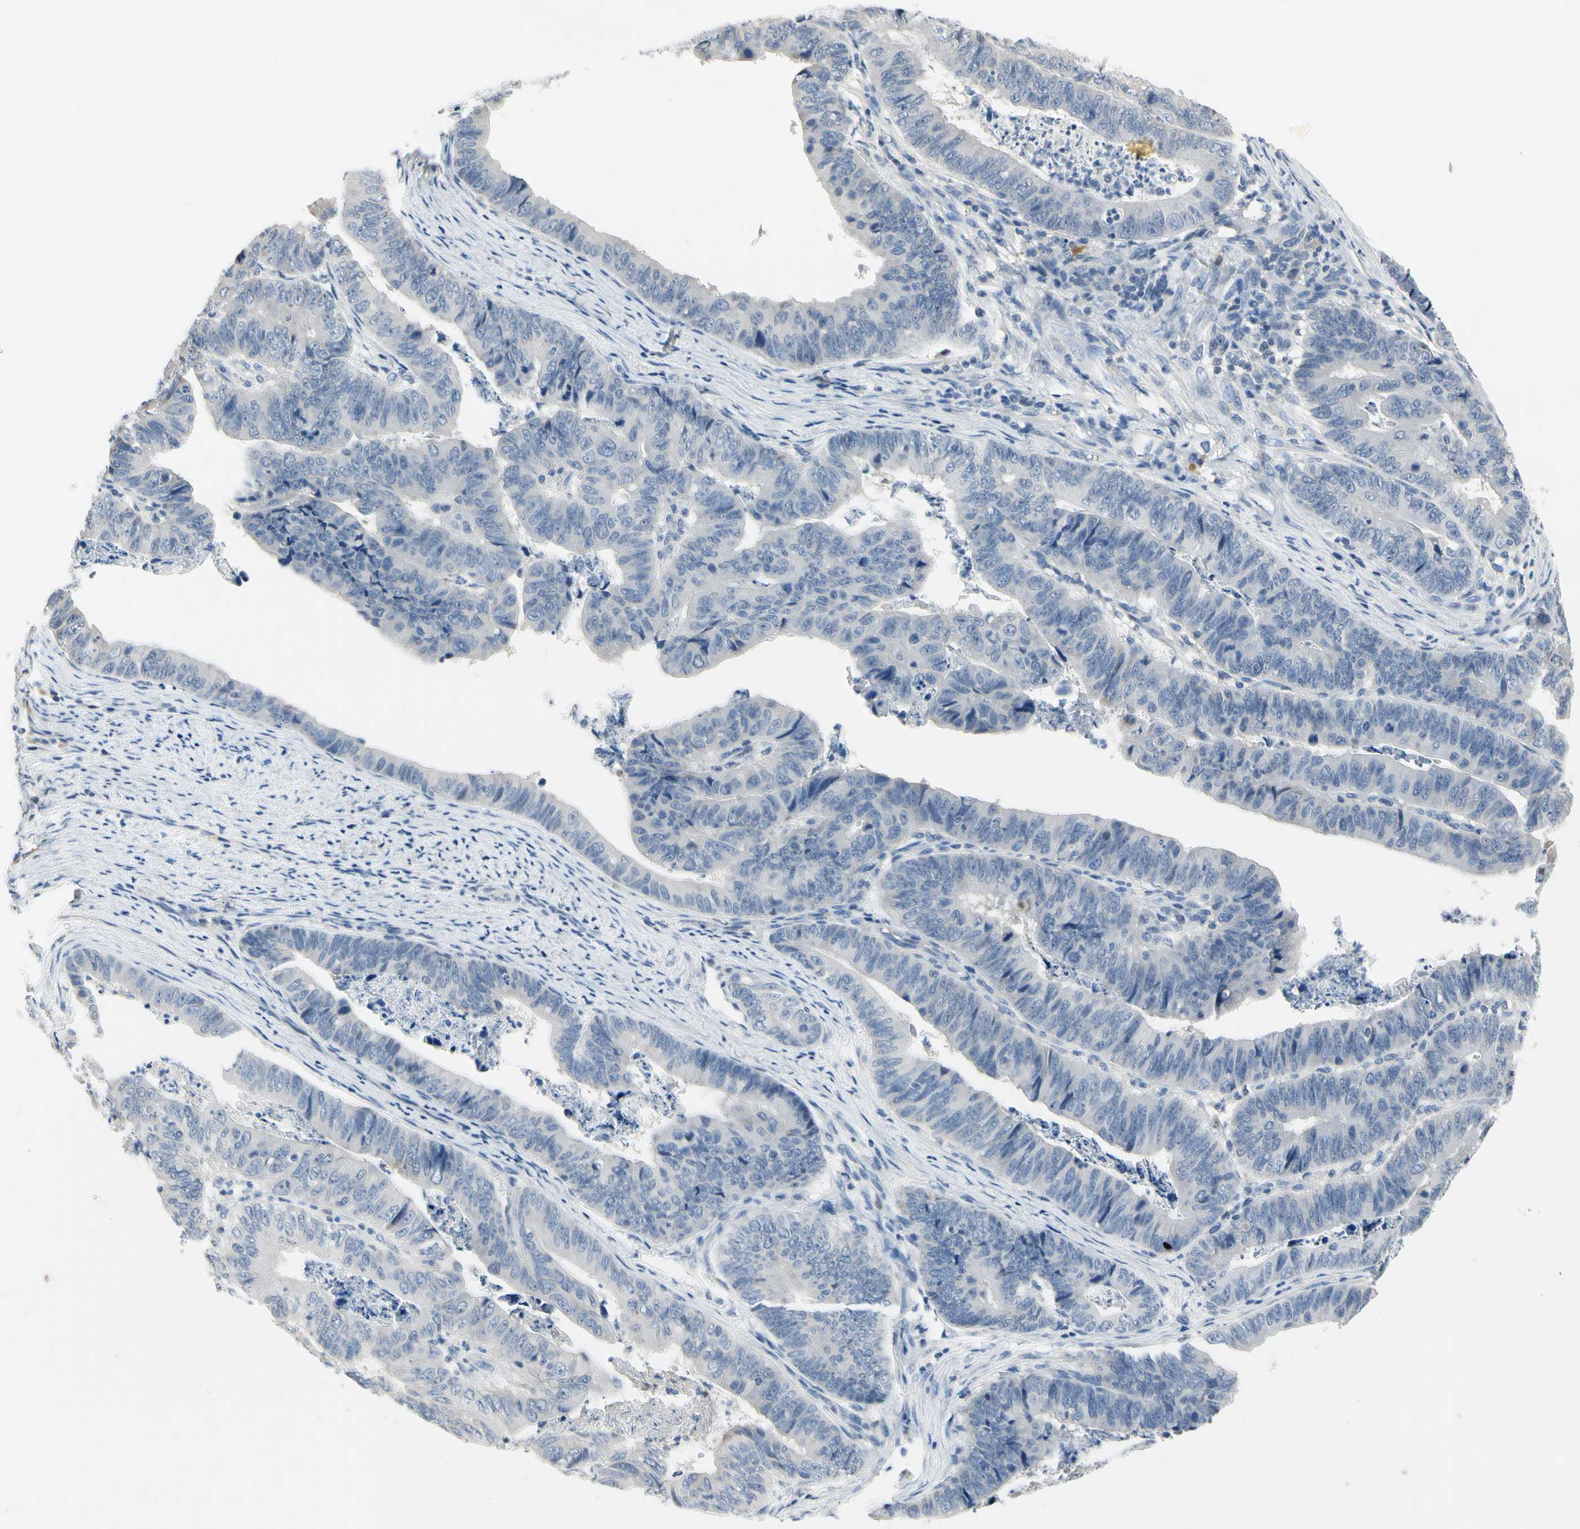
{"staining": {"intensity": "negative", "quantity": "none", "location": "none"}, "tissue": "stomach cancer", "cell_type": "Tumor cells", "image_type": "cancer", "snomed": [{"axis": "morphology", "description": "Adenocarcinoma, NOS"}, {"axis": "topography", "description": "Stomach, lower"}], "caption": "Adenocarcinoma (stomach) stained for a protein using immunohistochemistry demonstrates no expression tumor cells.", "gene": "ECRG4", "patient": {"sex": "male", "age": 77}}